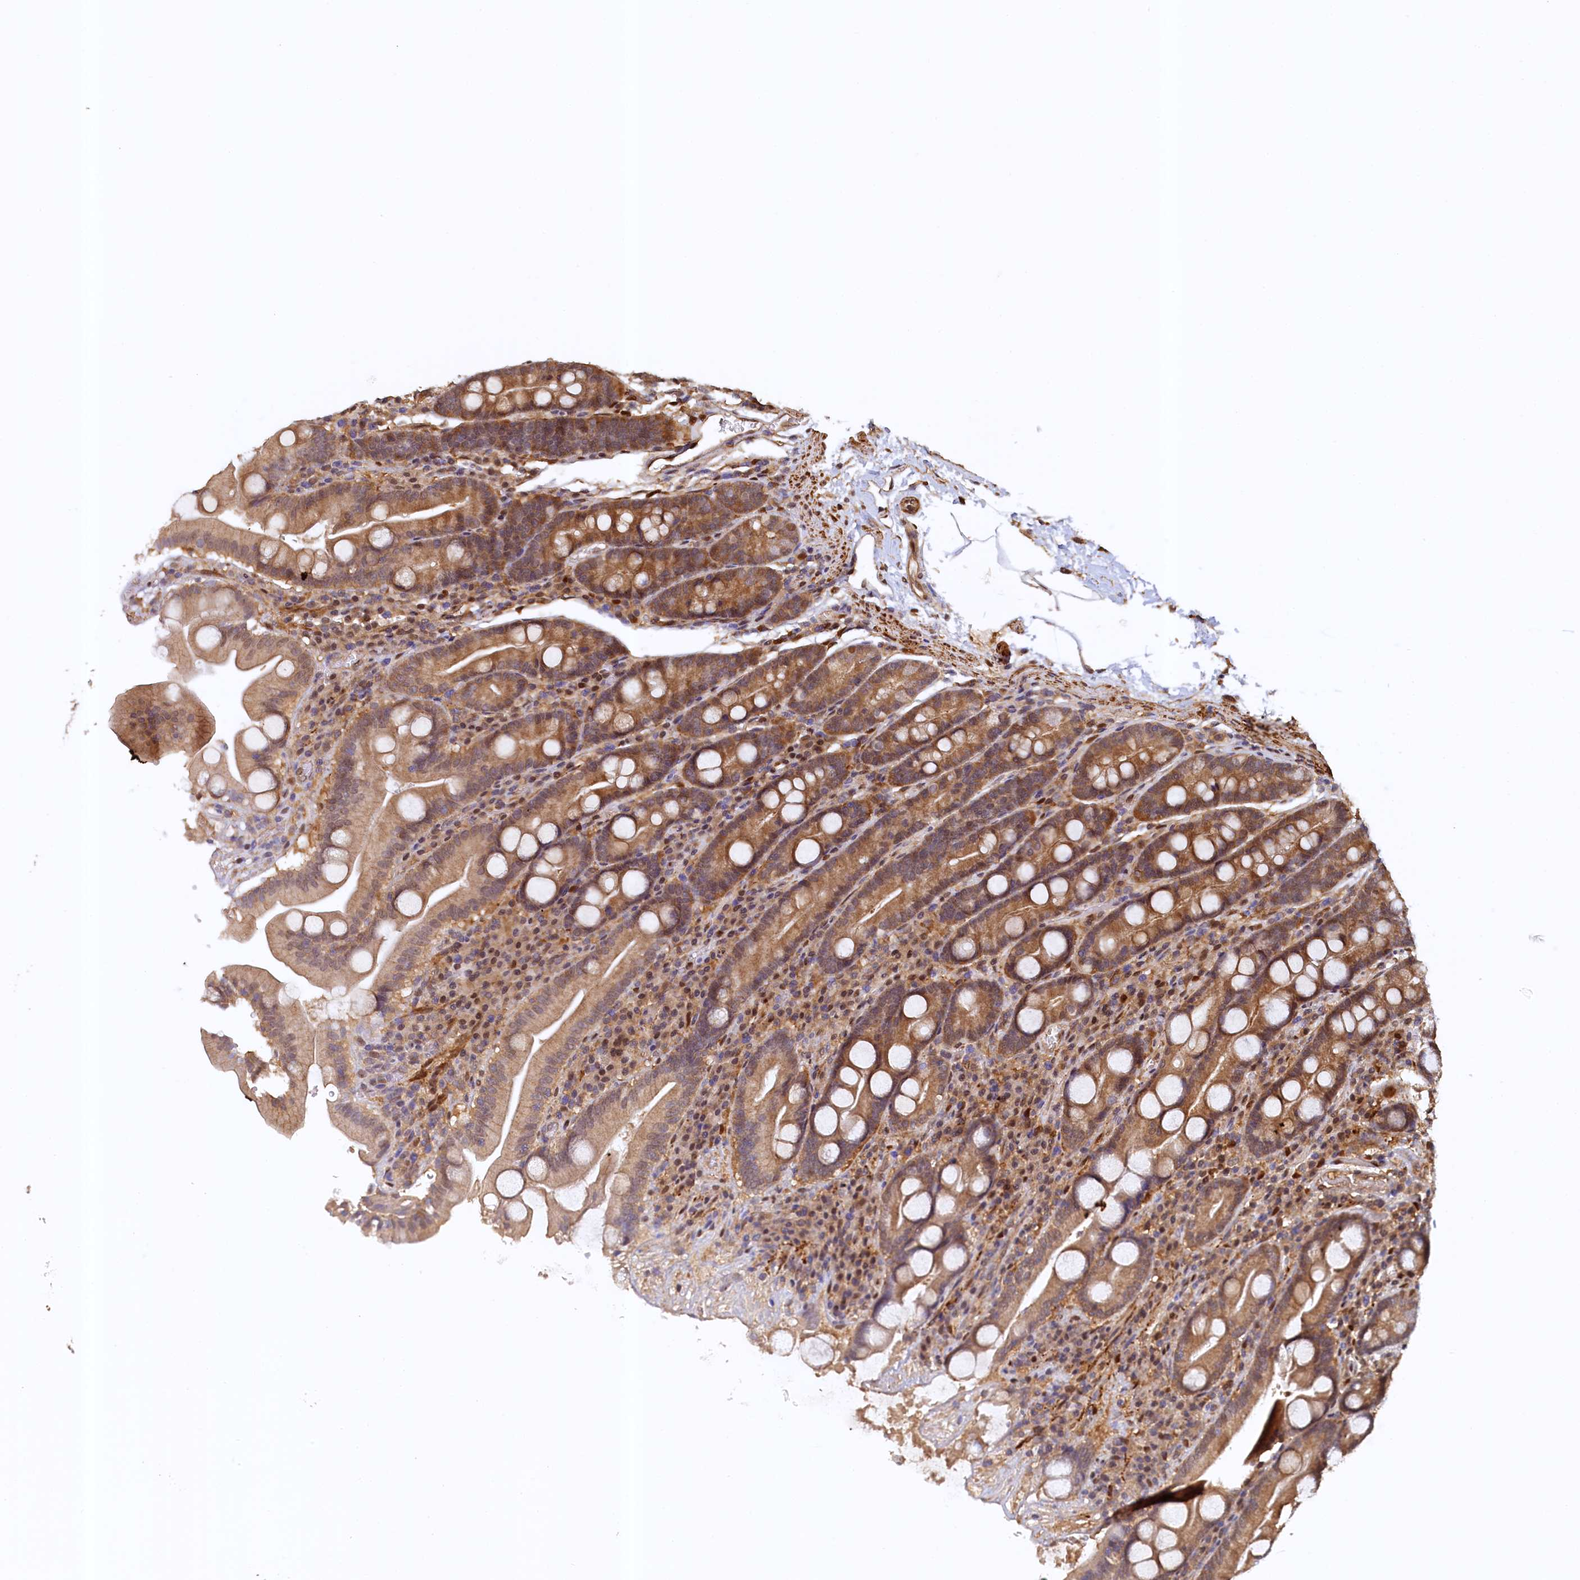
{"staining": {"intensity": "moderate", "quantity": ">75%", "location": "cytoplasmic/membranous"}, "tissue": "duodenum", "cell_type": "Glandular cells", "image_type": "normal", "snomed": [{"axis": "morphology", "description": "Normal tissue, NOS"}, {"axis": "topography", "description": "Duodenum"}], "caption": "Glandular cells reveal medium levels of moderate cytoplasmic/membranous positivity in about >75% of cells in normal duodenum. (DAB (3,3'-diaminobenzidine) IHC with brightfield microscopy, high magnification).", "gene": "UBL7", "patient": {"sex": "male", "age": 35}}